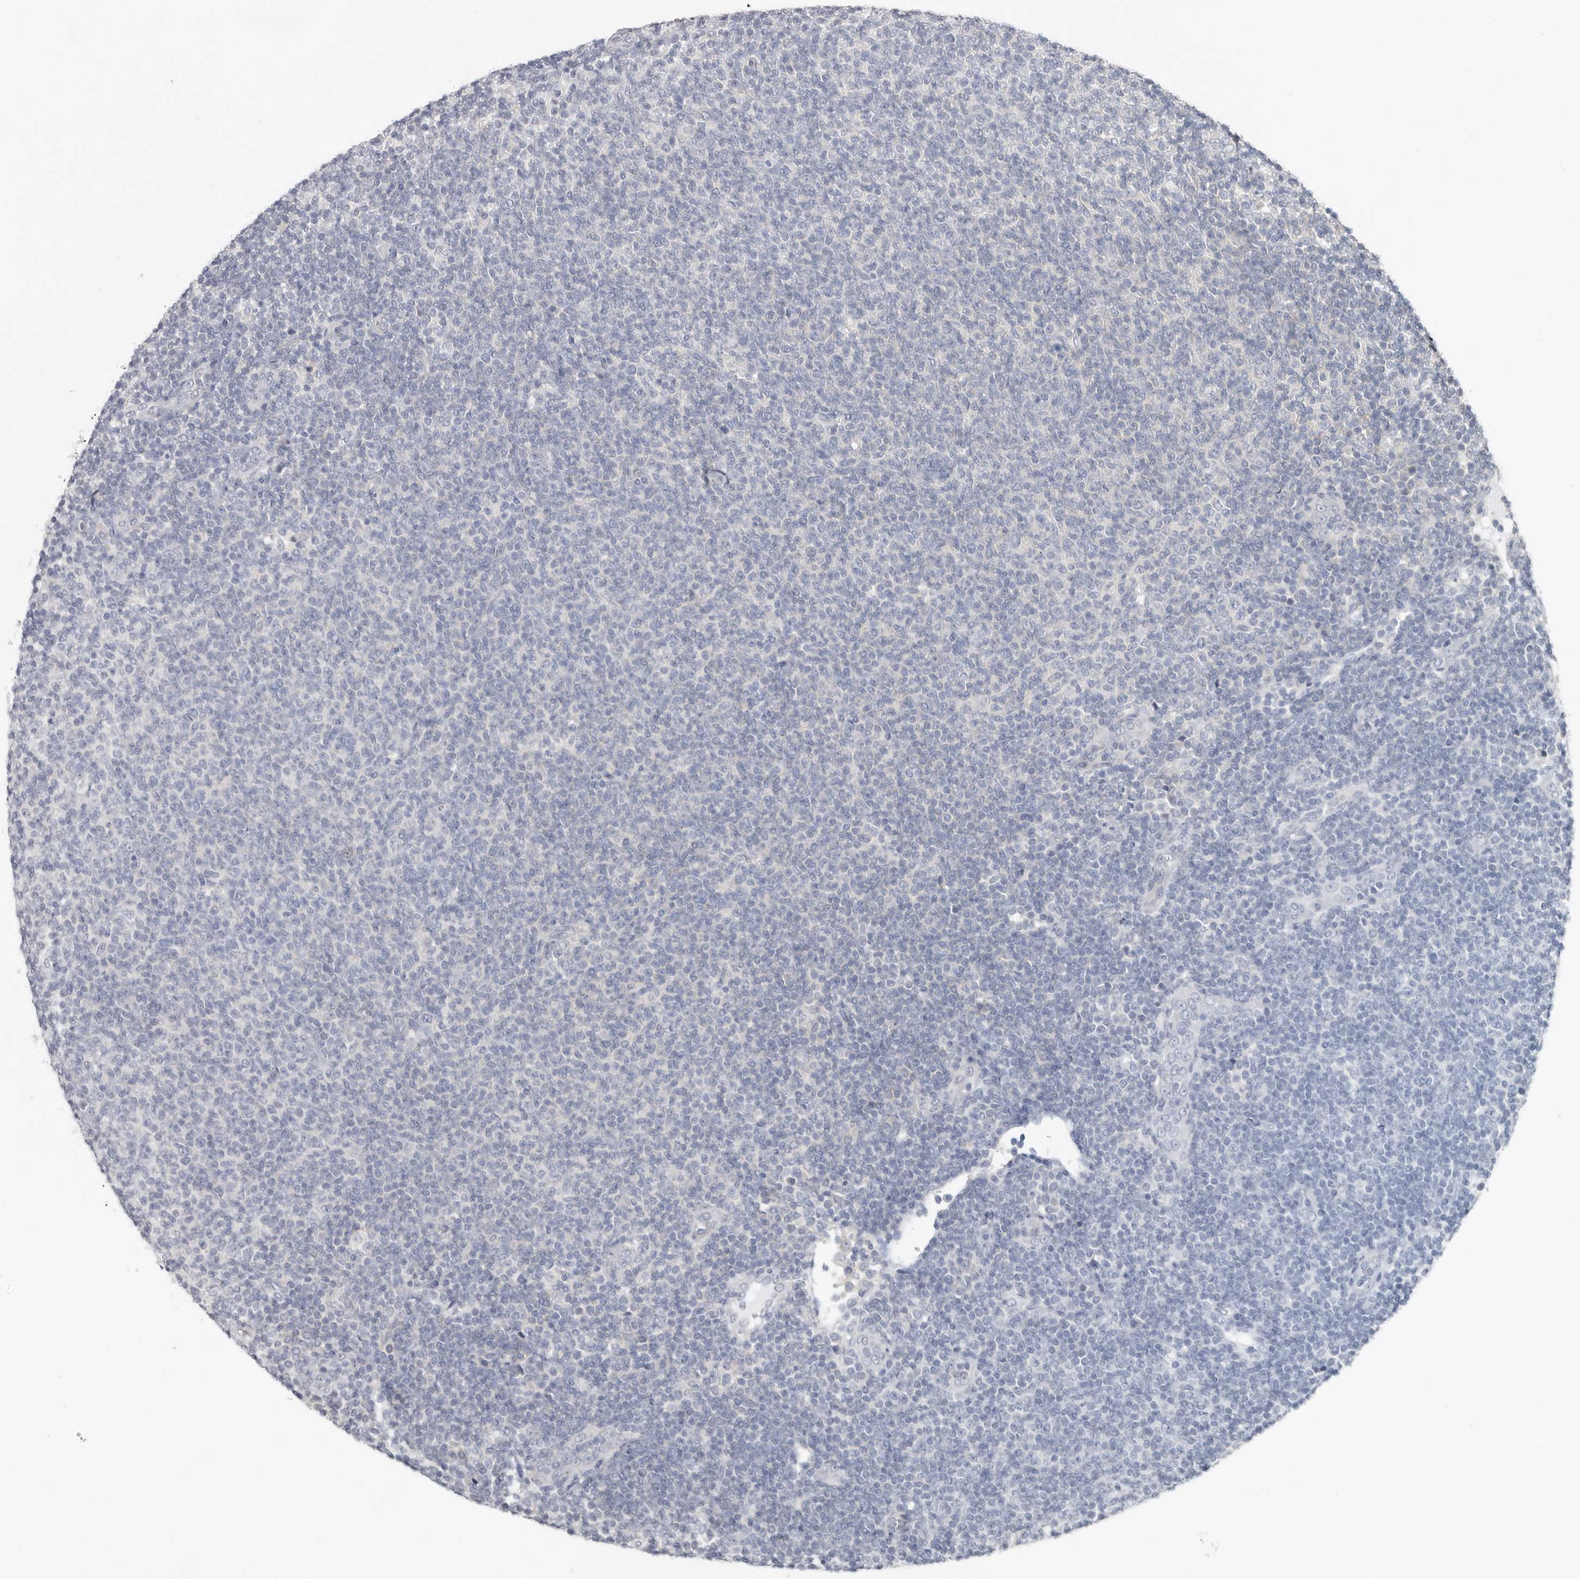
{"staining": {"intensity": "negative", "quantity": "none", "location": "none"}, "tissue": "lymphoma", "cell_type": "Tumor cells", "image_type": "cancer", "snomed": [{"axis": "morphology", "description": "Malignant lymphoma, non-Hodgkin's type, Low grade"}, {"axis": "topography", "description": "Lymph node"}], "caption": "DAB (3,3'-diaminobenzidine) immunohistochemical staining of lymphoma exhibits no significant expression in tumor cells. (DAB (3,3'-diaminobenzidine) immunohistochemistry (IHC) visualized using brightfield microscopy, high magnification).", "gene": "WDR77", "patient": {"sex": "male", "age": 66}}